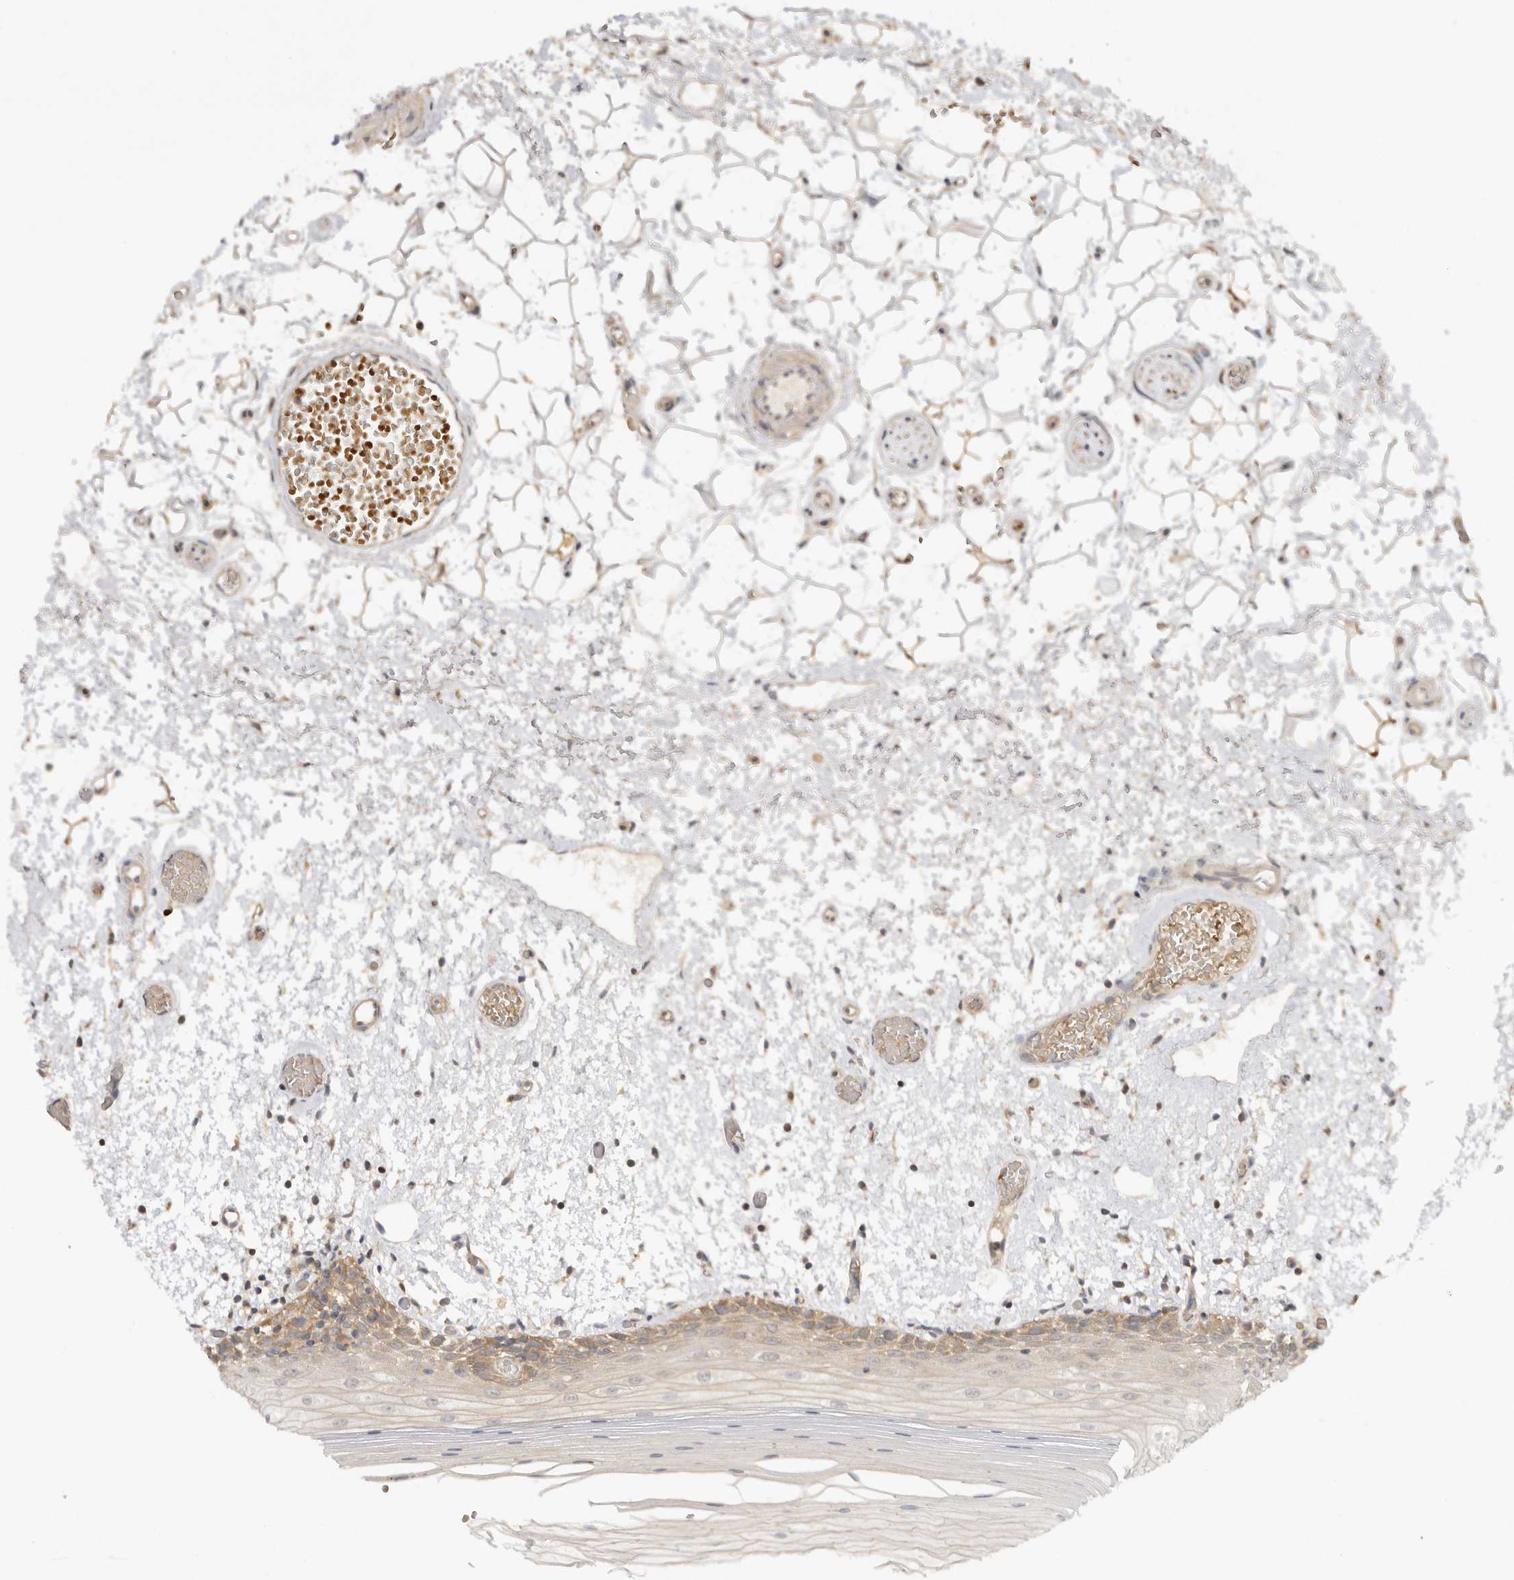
{"staining": {"intensity": "moderate", "quantity": "25%-75%", "location": "cytoplasmic/membranous"}, "tissue": "oral mucosa", "cell_type": "Squamous epithelial cells", "image_type": "normal", "snomed": [{"axis": "morphology", "description": "Normal tissue, NOS"}, {"axis": "topography", "description": "Oral tissue"}], "caption": "A brown stain highlights moderate cytoplasmic/membranous staining of a protein in squamous epithelial cells of benign oral mucosa.", "gene": "CLDN12", "patient": {"sex": "male", "age": 52}}